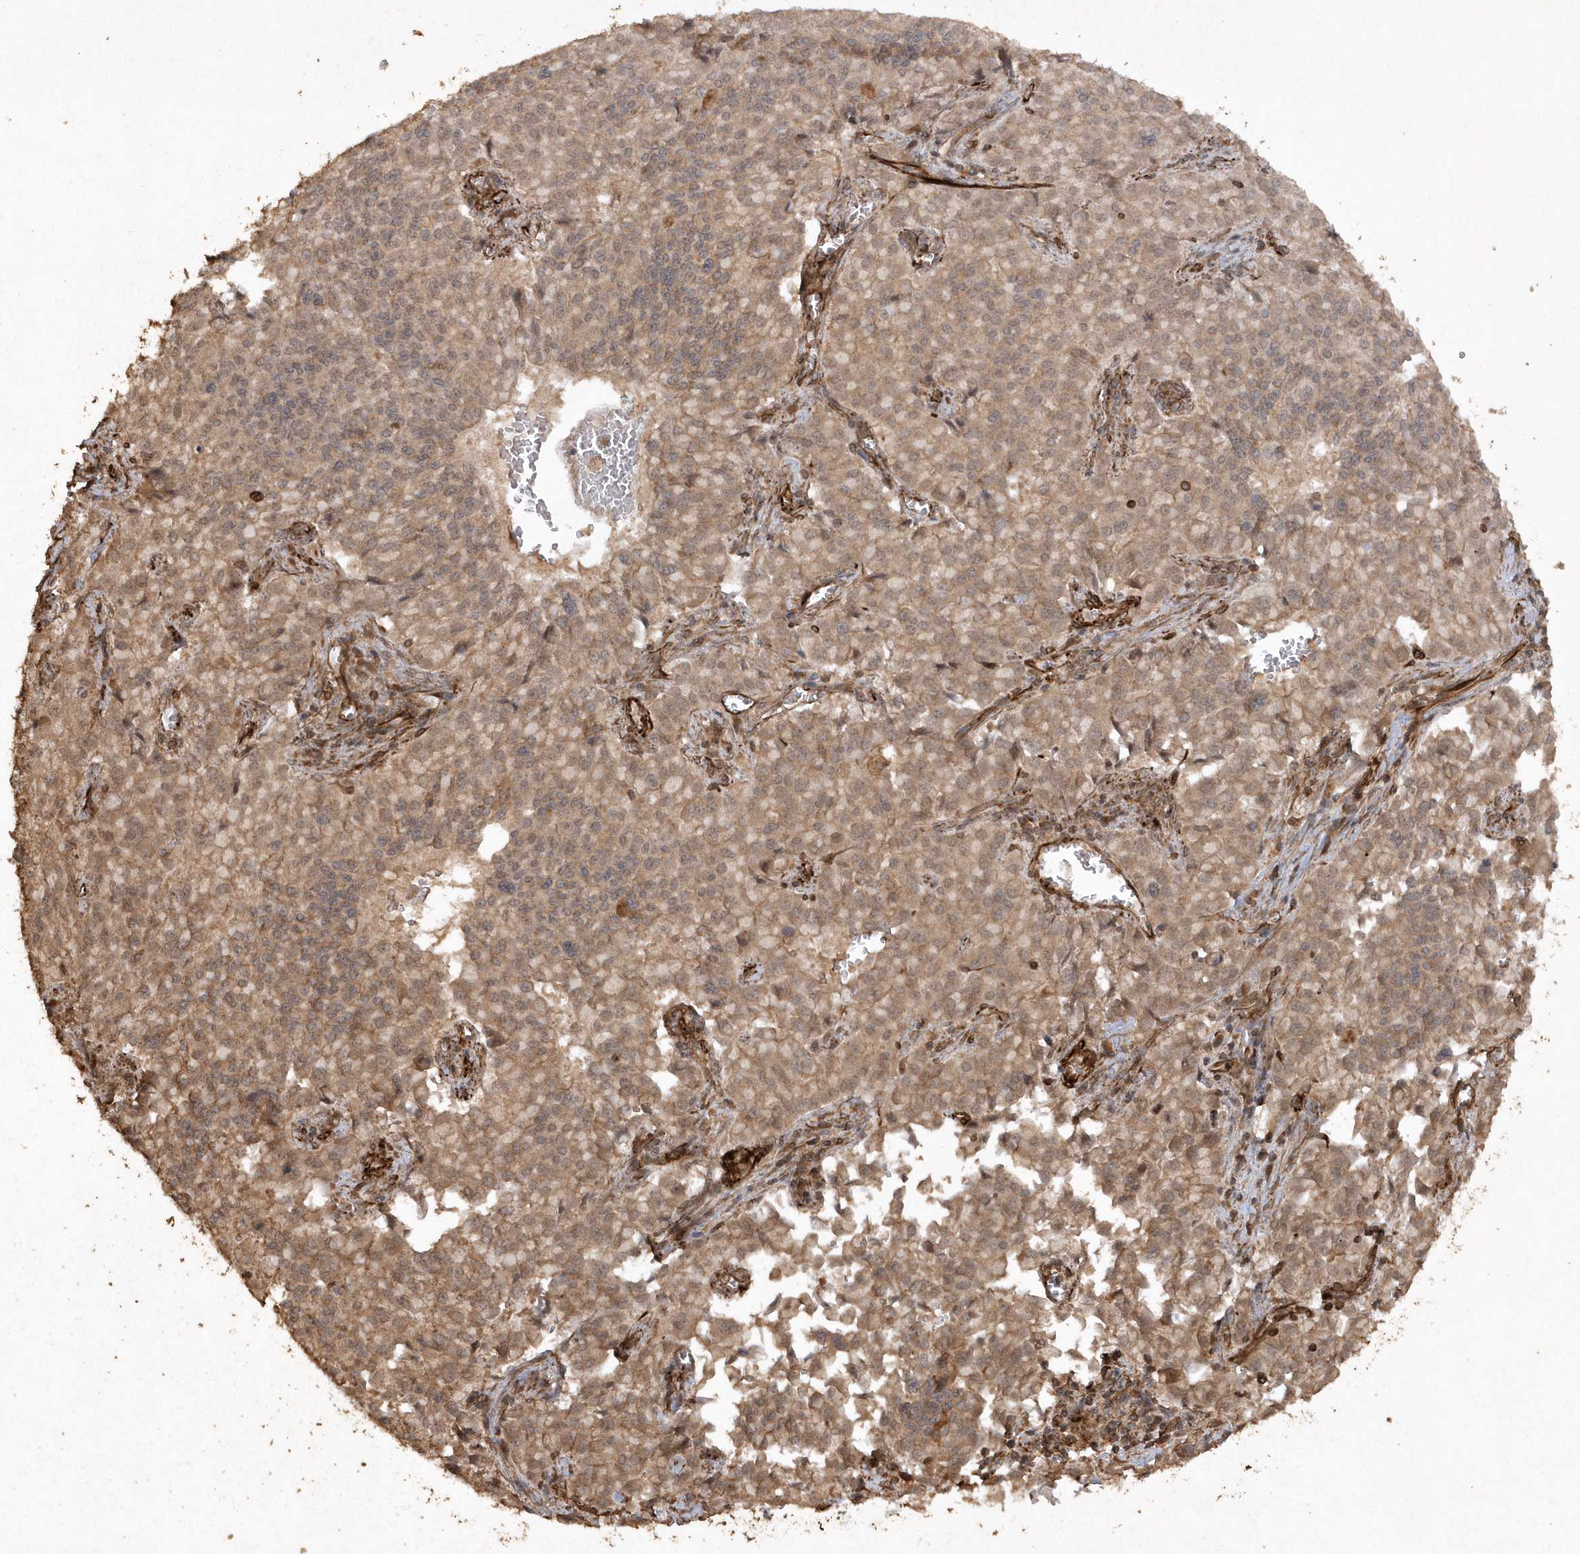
{"staining": {"intensity": "moderate", "quantity": ">75%", "location": "cytoplasmic/membranous"}, "tissue": "pancreatic cancer", "cell_type": "Tumor cells", "image_type": "cancer", "snomed": [{"axis": "morphology", "description": "Adenocarcinoma, NOS"}, {"axis": "topography", "description": "Pancreas"}], "caption": "A high-resolution histopathology image shows immunohistochemistry staining of pancreatic cancer (adenocarcinoma), which demonstrates moderate cytoplasmic/membranous positivity in about >75% of tumor cells.", "gene": "AVPI1", "patient": {"sex": "male", "age": 65}}